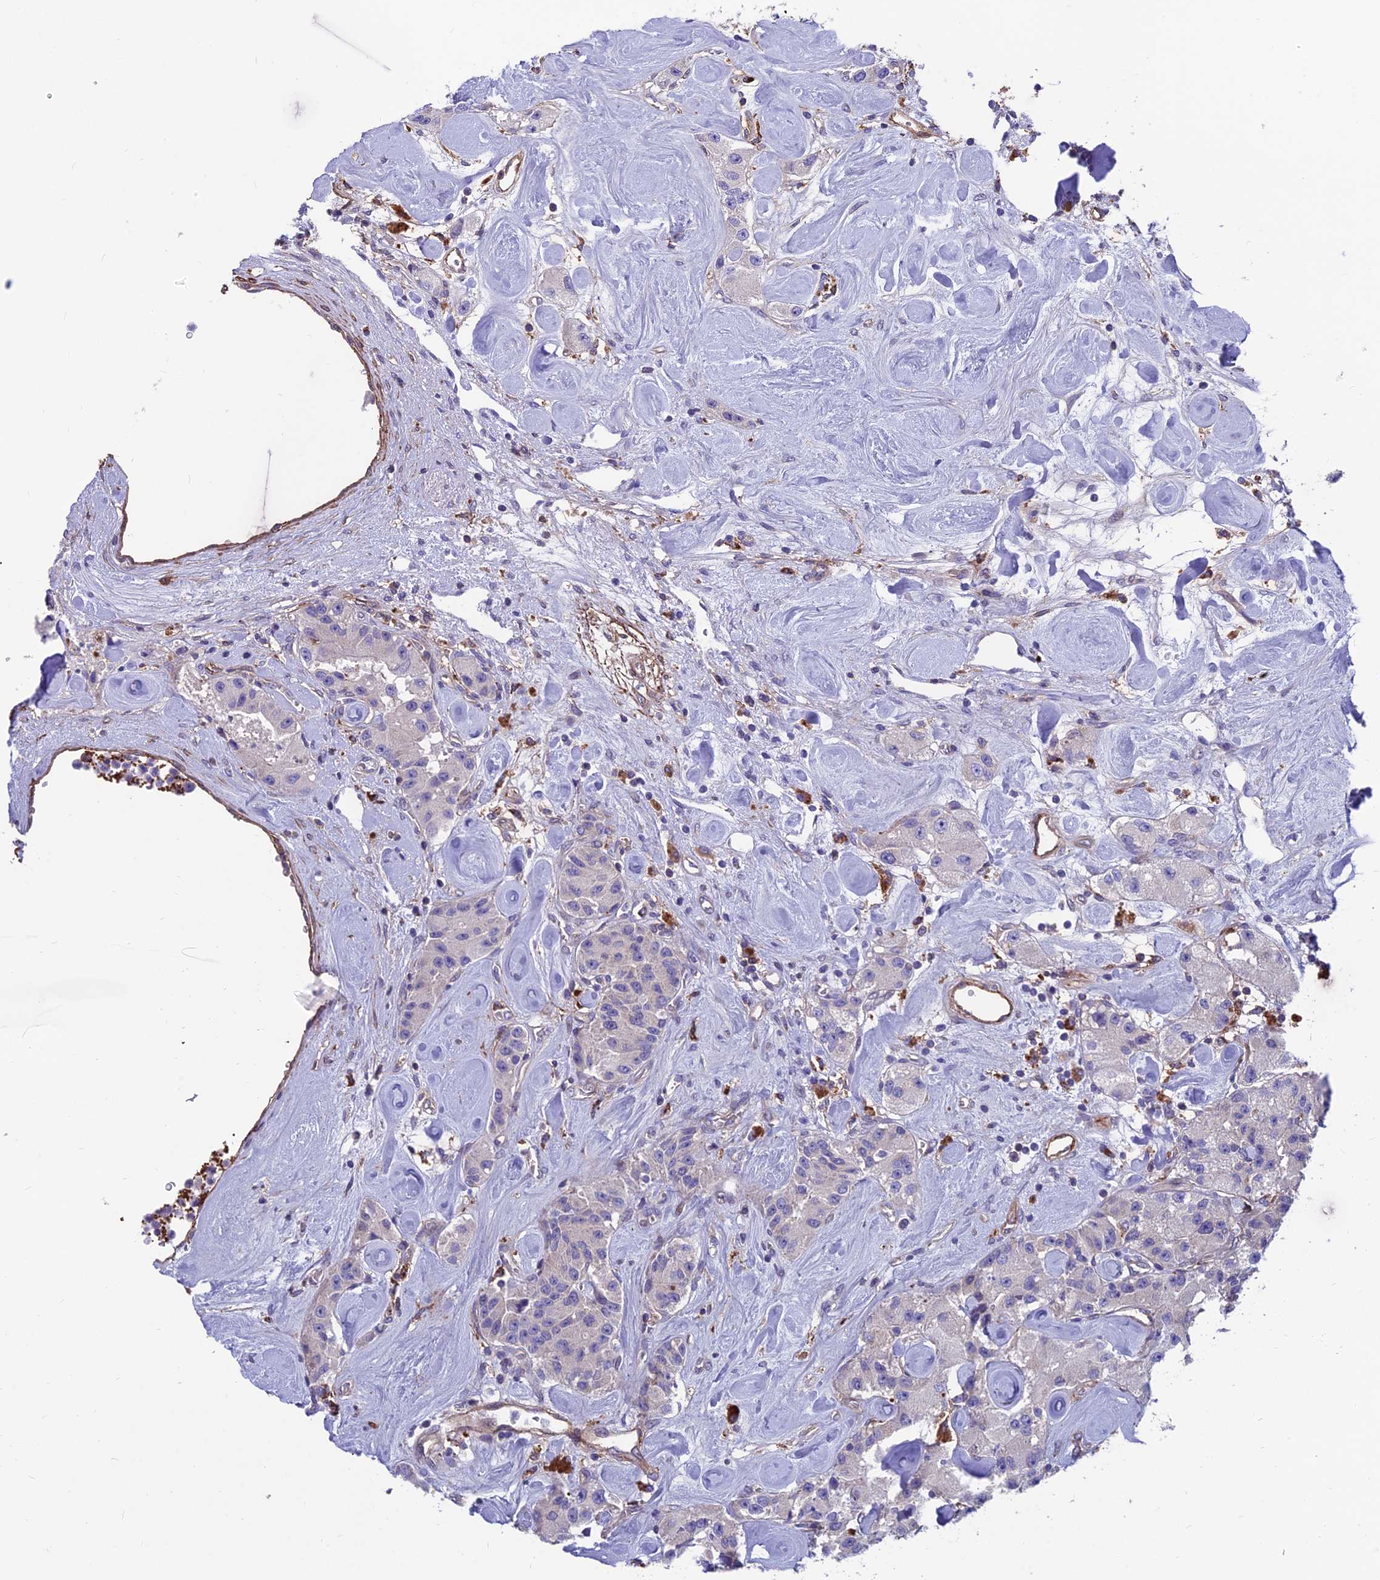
{"staining": {"intensity": "negative", "quantity": "none", "location": "none"}, "tissue": "carcinoid", "cell_type": "Tumor cells", "image_type": "cancer", "snomed": [{"axis": "morphology", "description": "Carcinoid, malignant, NOS"}, {"axis": "topography", "description": "Pancreas"}], "caption": "DAB immunohistochemical staining of human carcinoid (malignant) displays no significant positivity in tumor cells.", "gene": "RTN4RL1", "patient": {"sex": "male", "age": 41}}